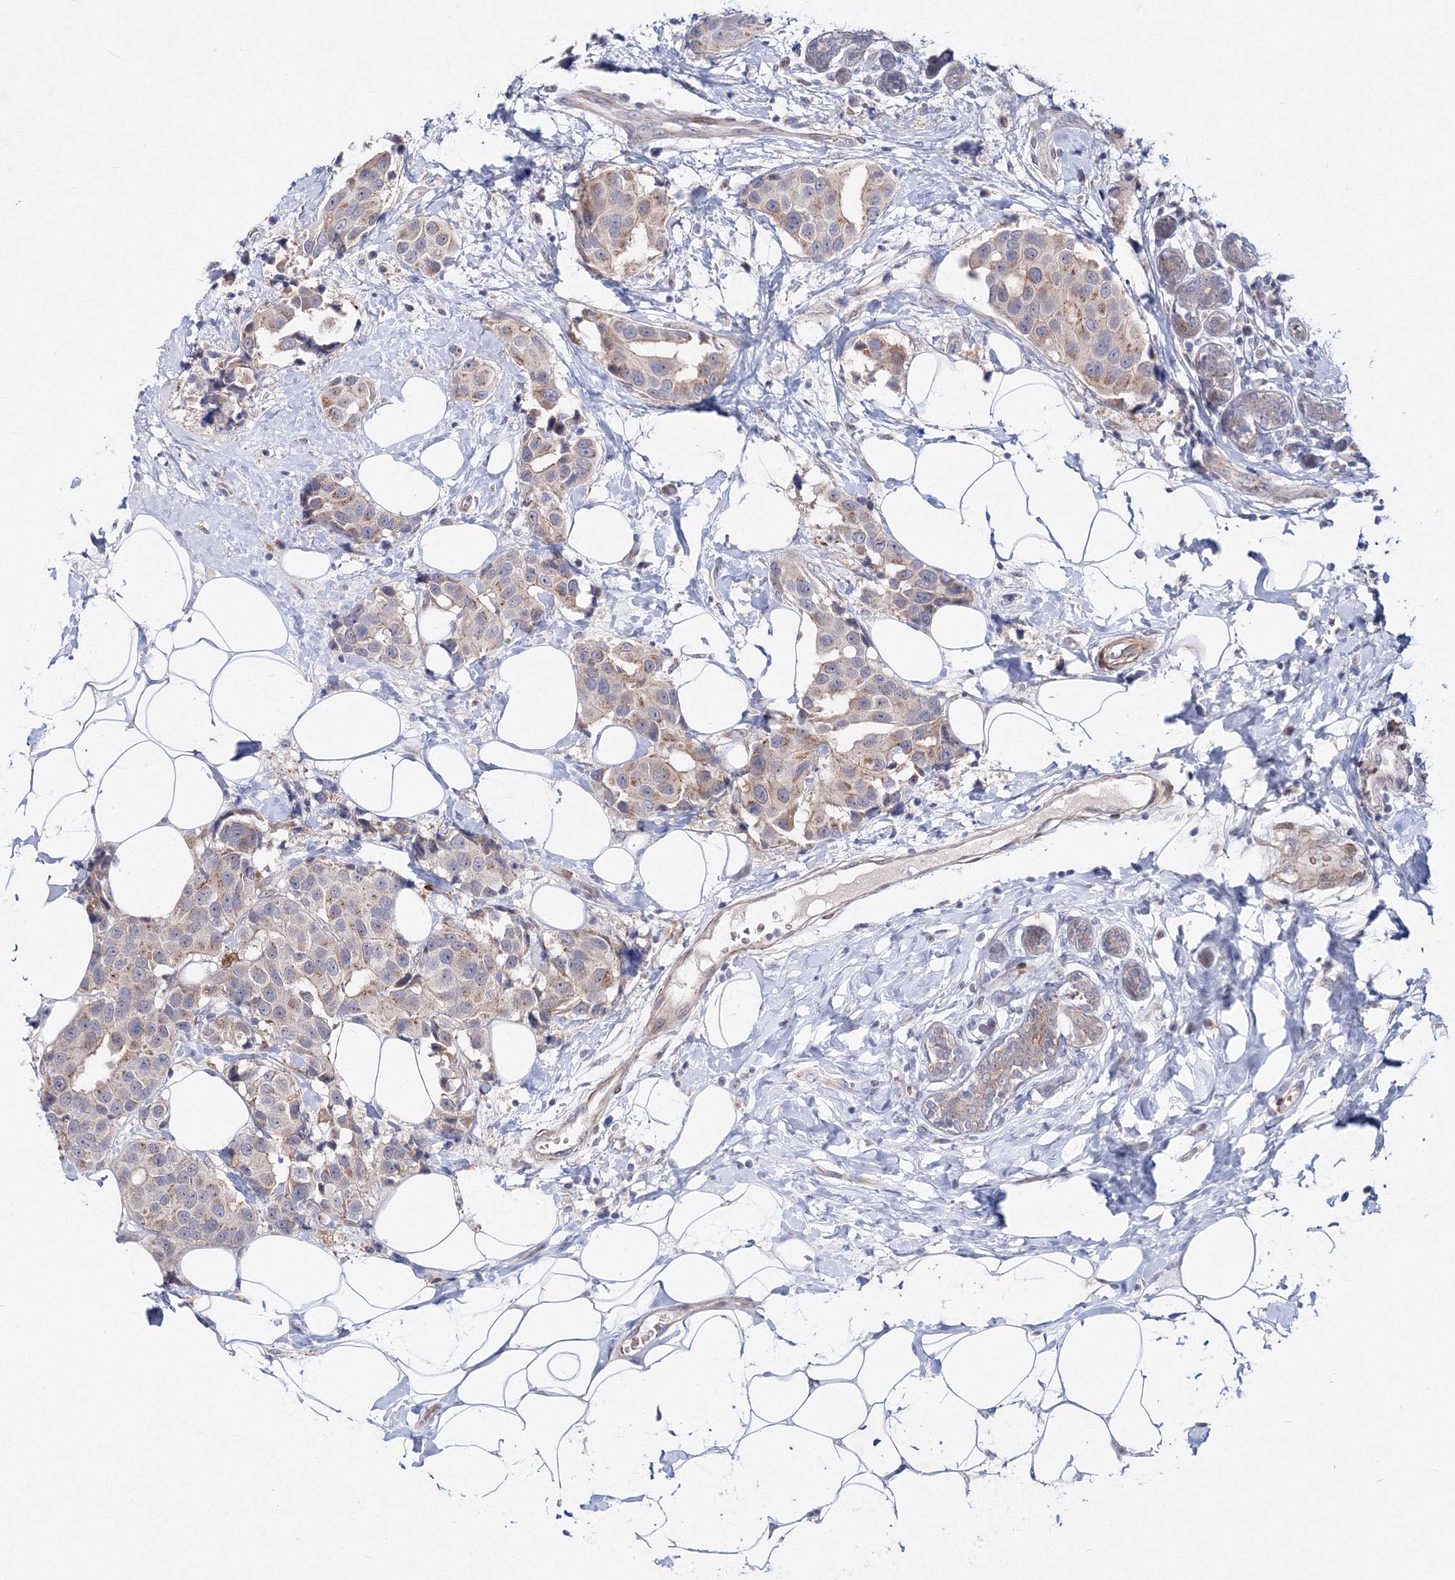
{"staining": {"intensity": "weak", "quantity": "25%-75%", "location": "cytoplasmic/membranous"}, "tissue": "breast cancer", "cell_type": "Tumor cells", "image_type": "cancer", "snomed": [{"axis": "morphology", "description": "Normal tissue, NOS"}, {"axis": "morphology", "description": "Duct carcinoma"}, {"axis": "topography", "description": "Breast"}], "caption": "Immunohistochemistry (IHC) of human breast cancer (invasive ductal carcinoma) displays low levels of weak cytoplasmic/membranous expression in approximately 25%-75% of tumor cells.", "gene": "C11orf52", "patient": {"sex": "female", "age": 39}}